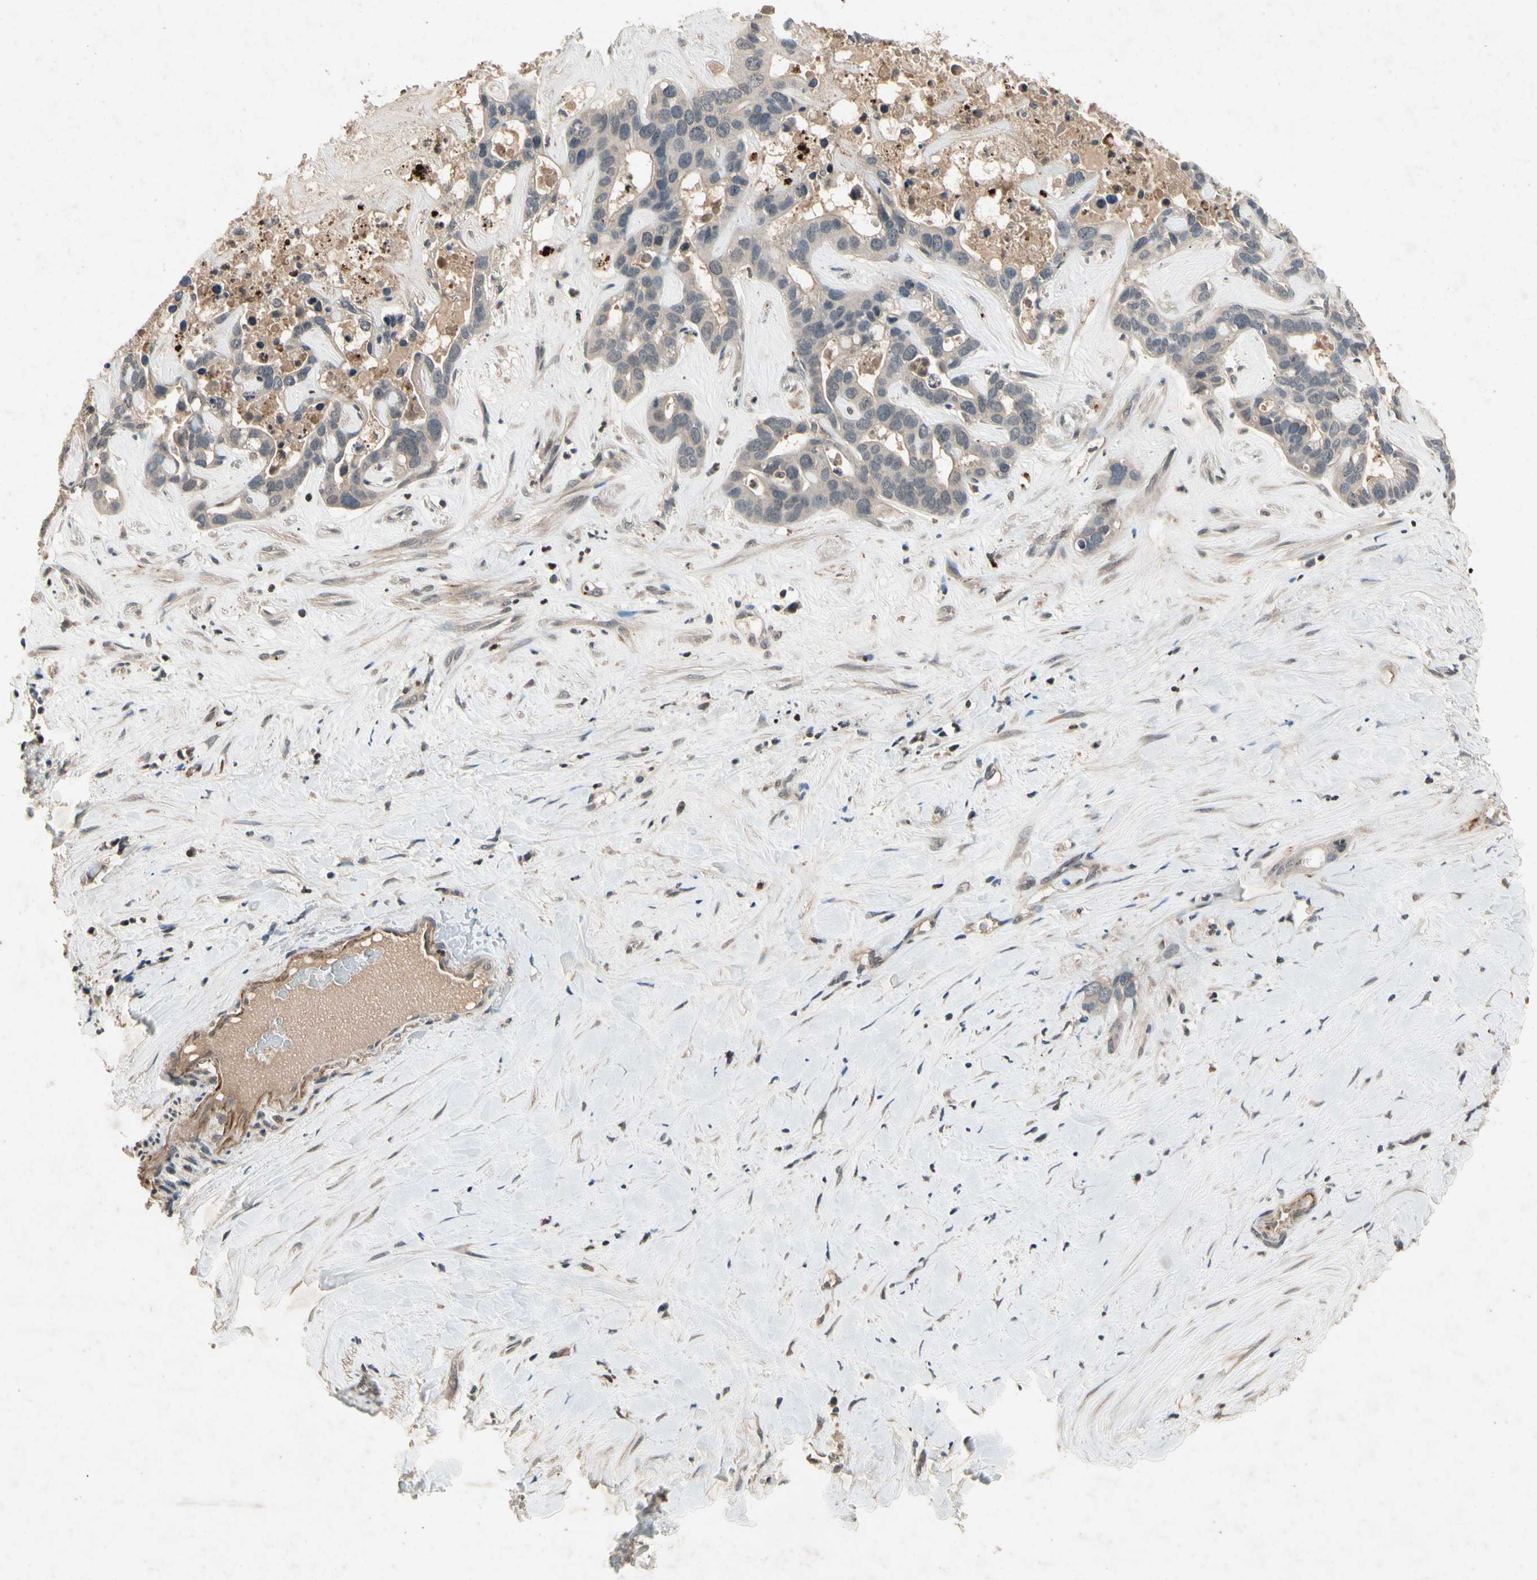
{"staining": {"intensity": "weak", "quantity": "<25%", "location": "cytoplasmic/membranous"}, "tissue": "liver cancer", "cell_type": "Tumor cells", "image_type": "cancer", "snomed": [{"axis": "morphology", "description": "Cholangiocarcinoma"}, {"axis": "topography", "description": "Liver"}], "caption": "DAB immunohistochemical staining of human cholangiocarcinoma (liver) displays no significant staining in tumor cells.", "gene": "DPY19L3", "patient": {"sex": "female", "age": 65}}